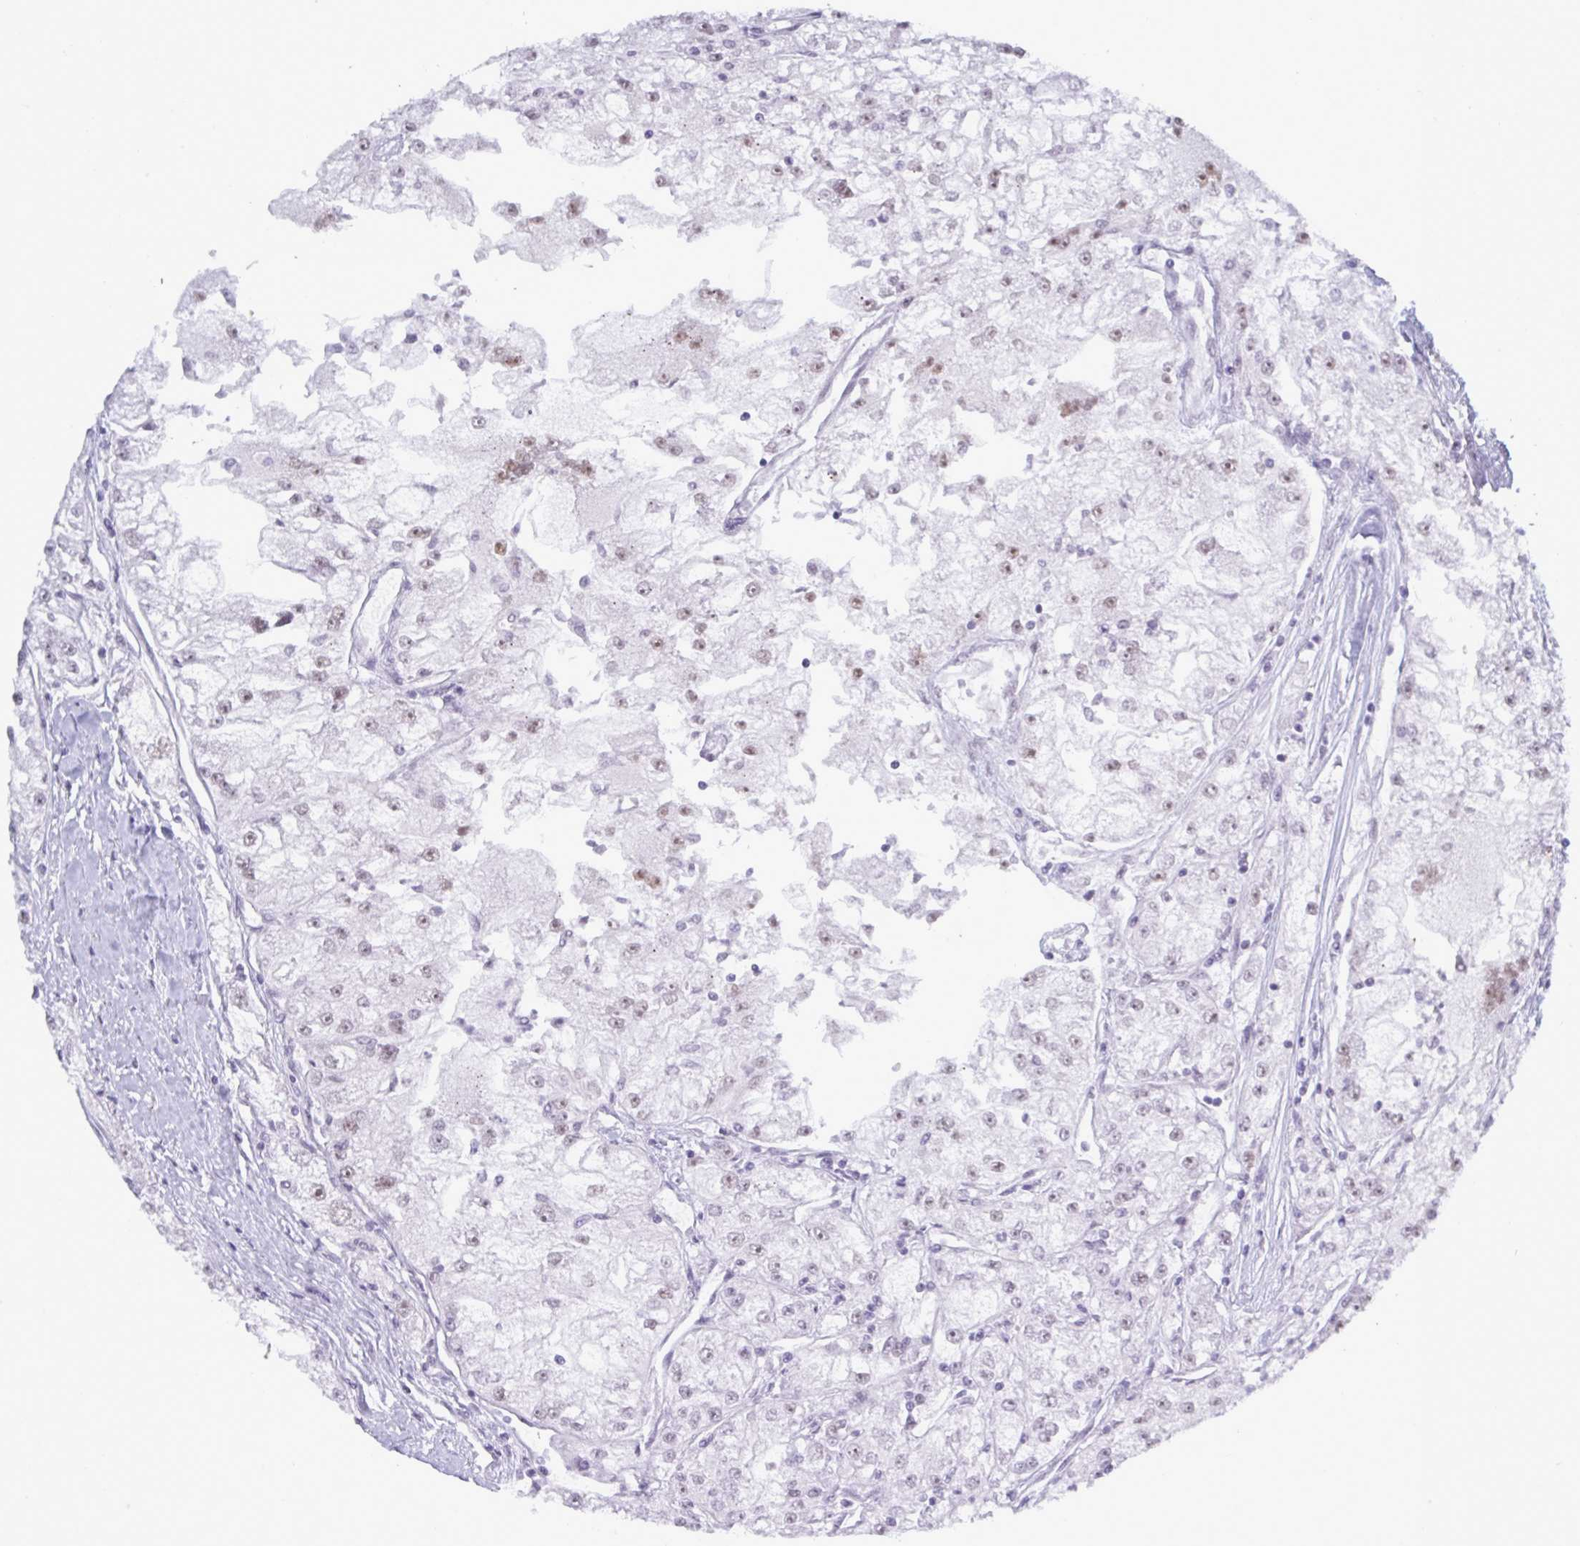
{"staining": {"intensity": "weak", "quantity": "25%-75%", "location": "nuclear"}, "tissue": "renal cancer", "cell_type": "Tumor cells", "image_type": "cancer", "snomed": [{"axis": "morphology", "description": "Adenocarcinoma, NOS"}, {"axis": "topography", "description": "Kidney"}], "caption": "Adenocarcinoma (renal) was stained to show a protein in brown. There is low levels of weak nuclear positivity in about 25%-75% of tumor cells. The staining is performed using DAB (3,3'-diaminobenzidine) brown chromogen to label protein expression. The nuclei are counter-stained blue using hematoxylin.", "gene": "PPP1R10", "patient": {"sex": "female", "age": 72}}